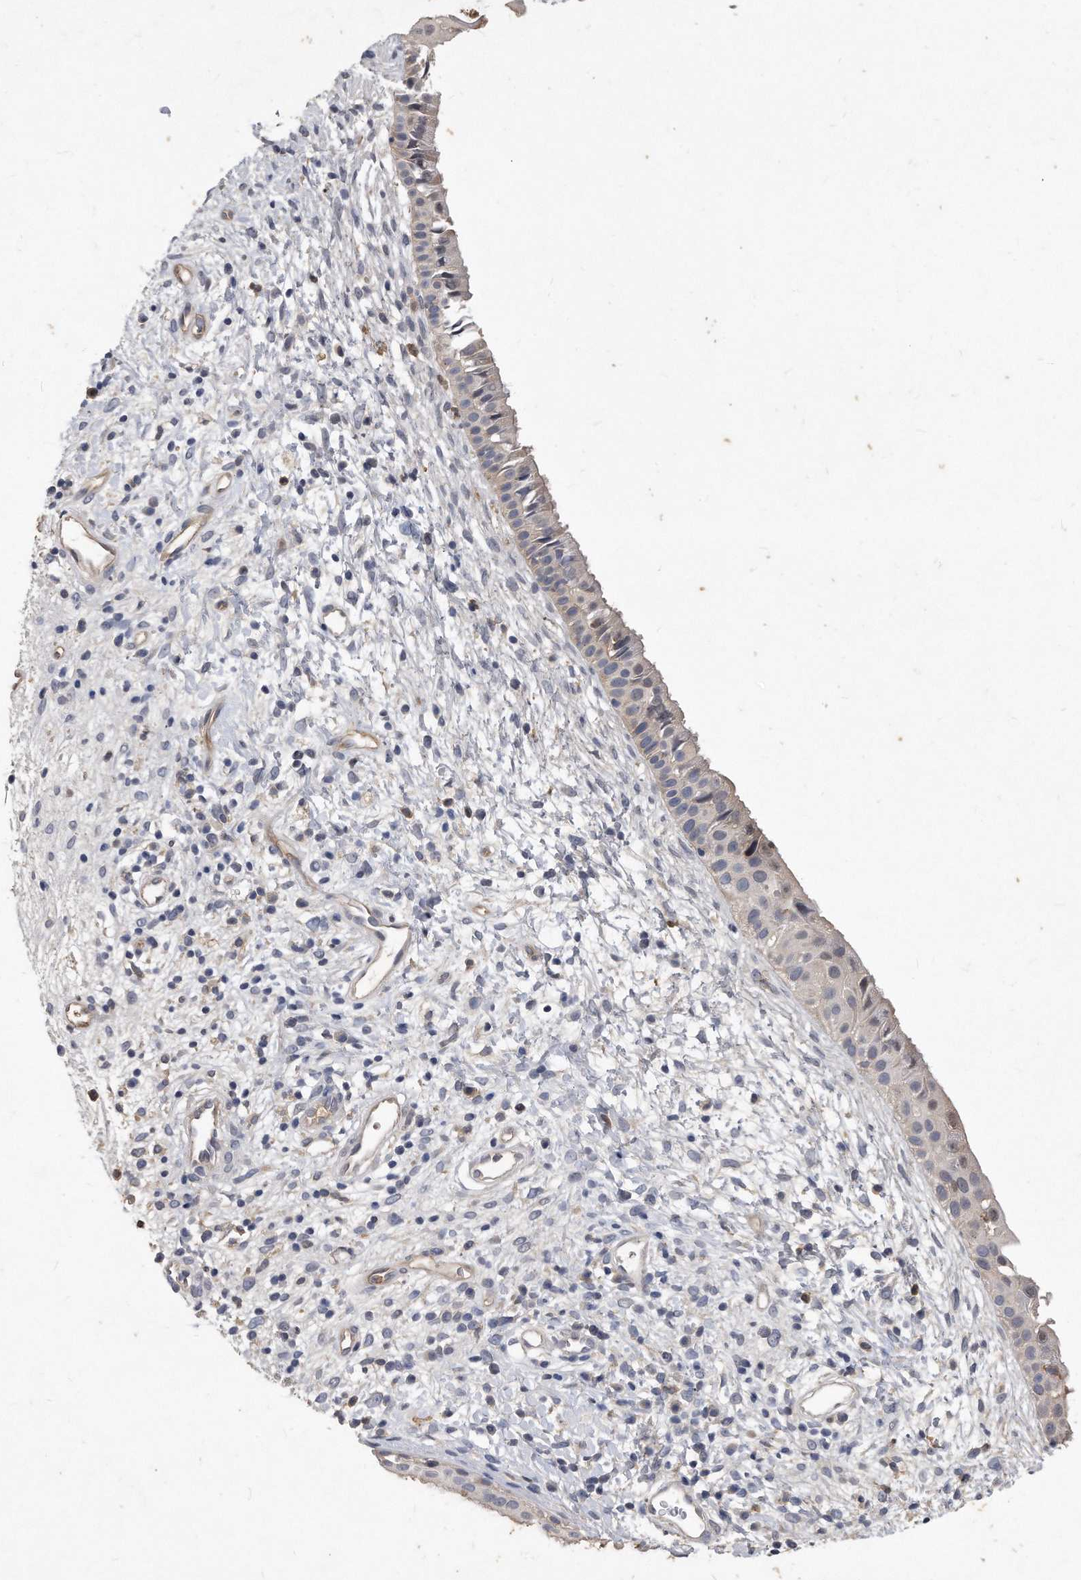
{"staining": {"intensity": "weak", "quantity": "<25%", "location": "cytoplasmic/membranous"}, "tissue": "nasopharynx", "cell_type": "Respiratory epithelial cells", "image_type": "normal", "snomed": [{"axis": "morphology", "description": "Normal tissue, NOS"}, {"axis": "topography", "description": "Nasopharynx"}], "caption": "A micrograph of human nasopharynx is negative for staining in respiratory epithelial cells.", "gene": "HOMER3", "patient": {"sex": "male", "age": 22}}